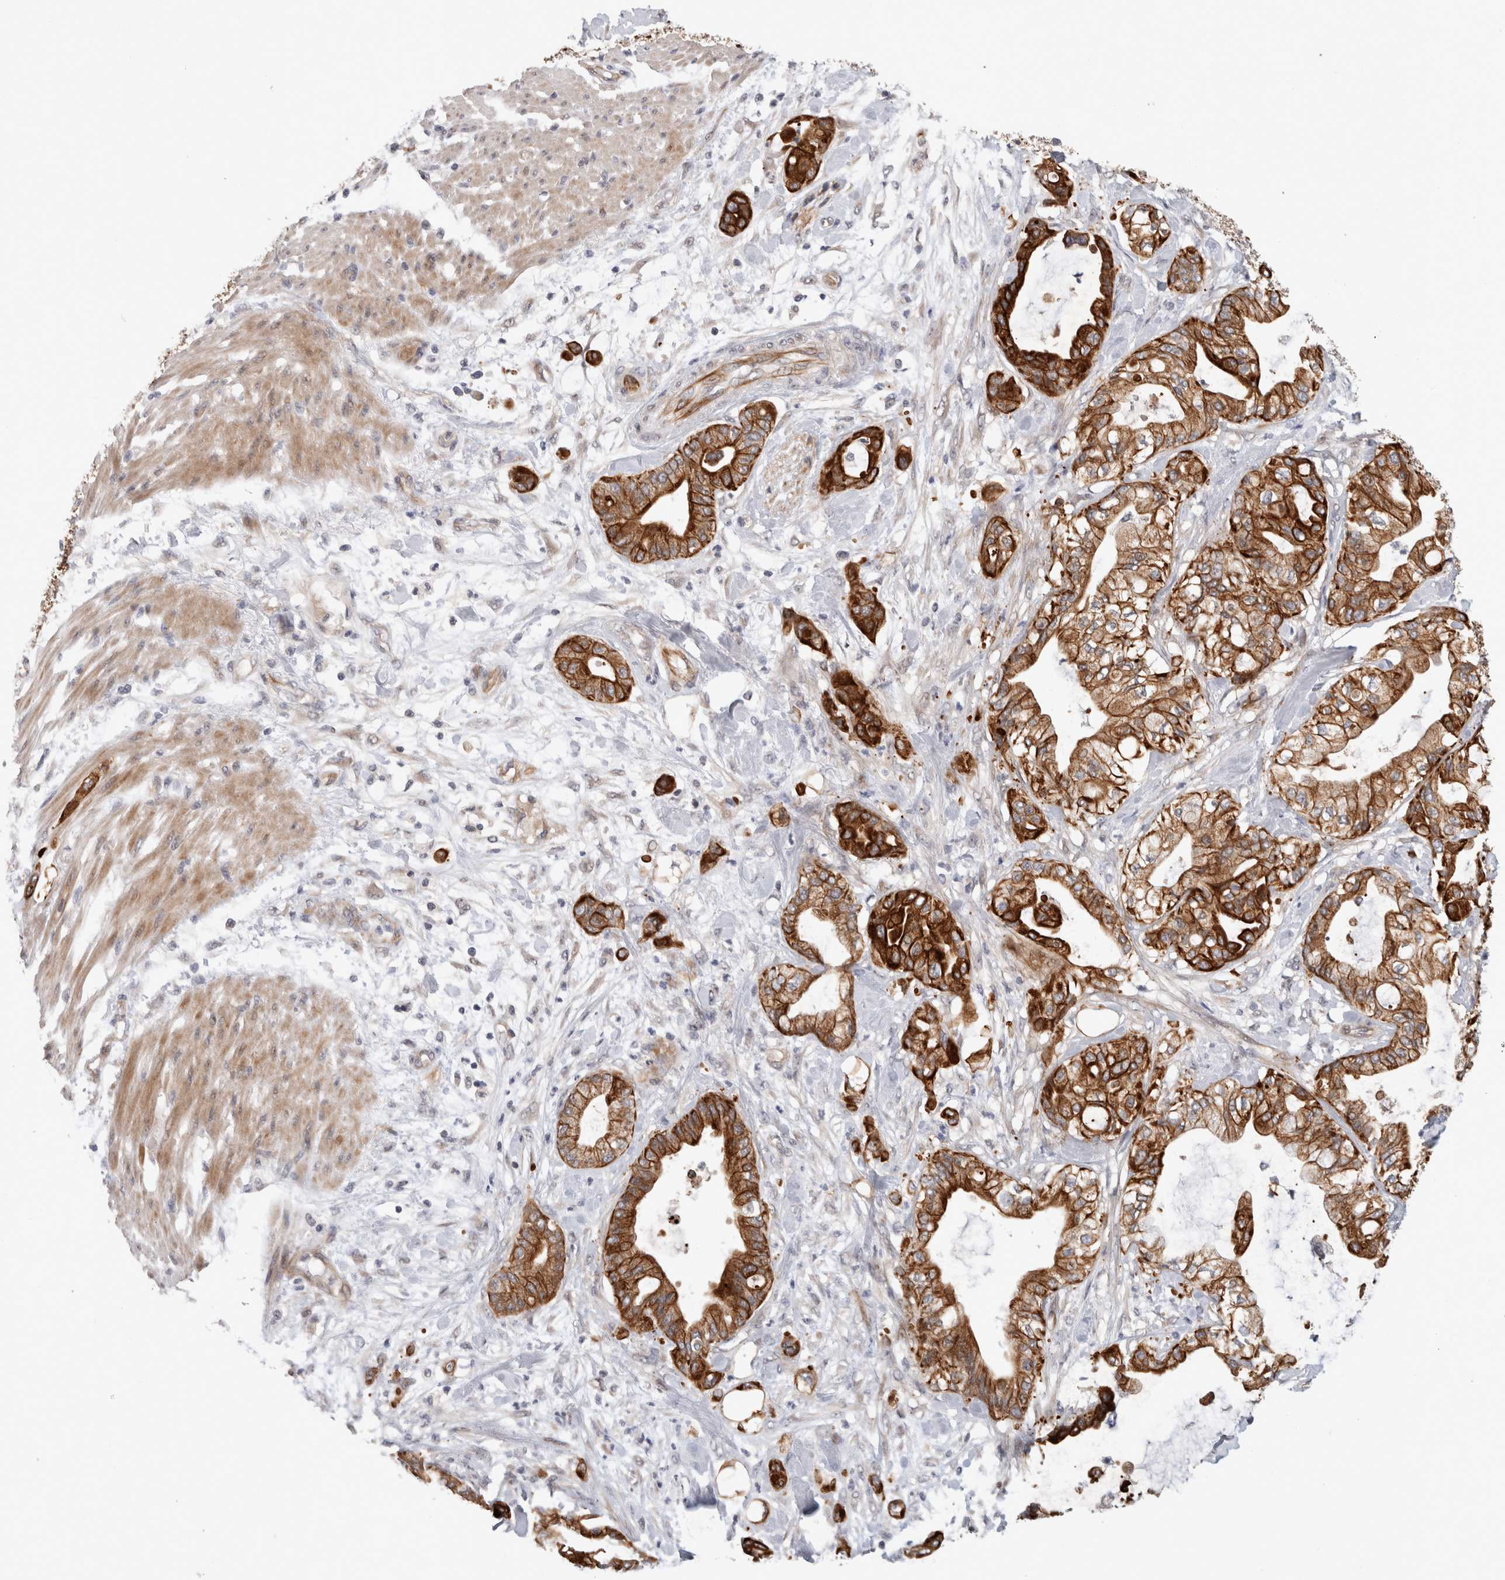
{"staining": {"intensity": "strong", "quantity": ">75%", "location": "cytoplasmic/membranous"}, "tissue": "pancreatic cancer", "cell_type": "Tumor cells", "image_type": "cancer", "snomed": [{"axis": "morphology", "description": "Adenocarcinoma, NOS"}, {"axis": "morphology", "description": "Adenocarcinoma, metastatic, NOS"}, {"axis": "topography", "description": "Lymph node"}, {"axis": "topography", "description": "Pancreas"}, {"axis": "topography", "description": "Duodenum"}], "caption": "Immunohistochemistry (IHC) (DAB) staining of human pancreatic metastatic adenocarcinoma demonstrates strong cytoplasmic/membranous protein staining in about >75% of tumor cells. (DAB IHC with brightfield microscopy, high magnification).", "gene": "CRISPLD1", "patient": {"sex": "female", "age": 64}}